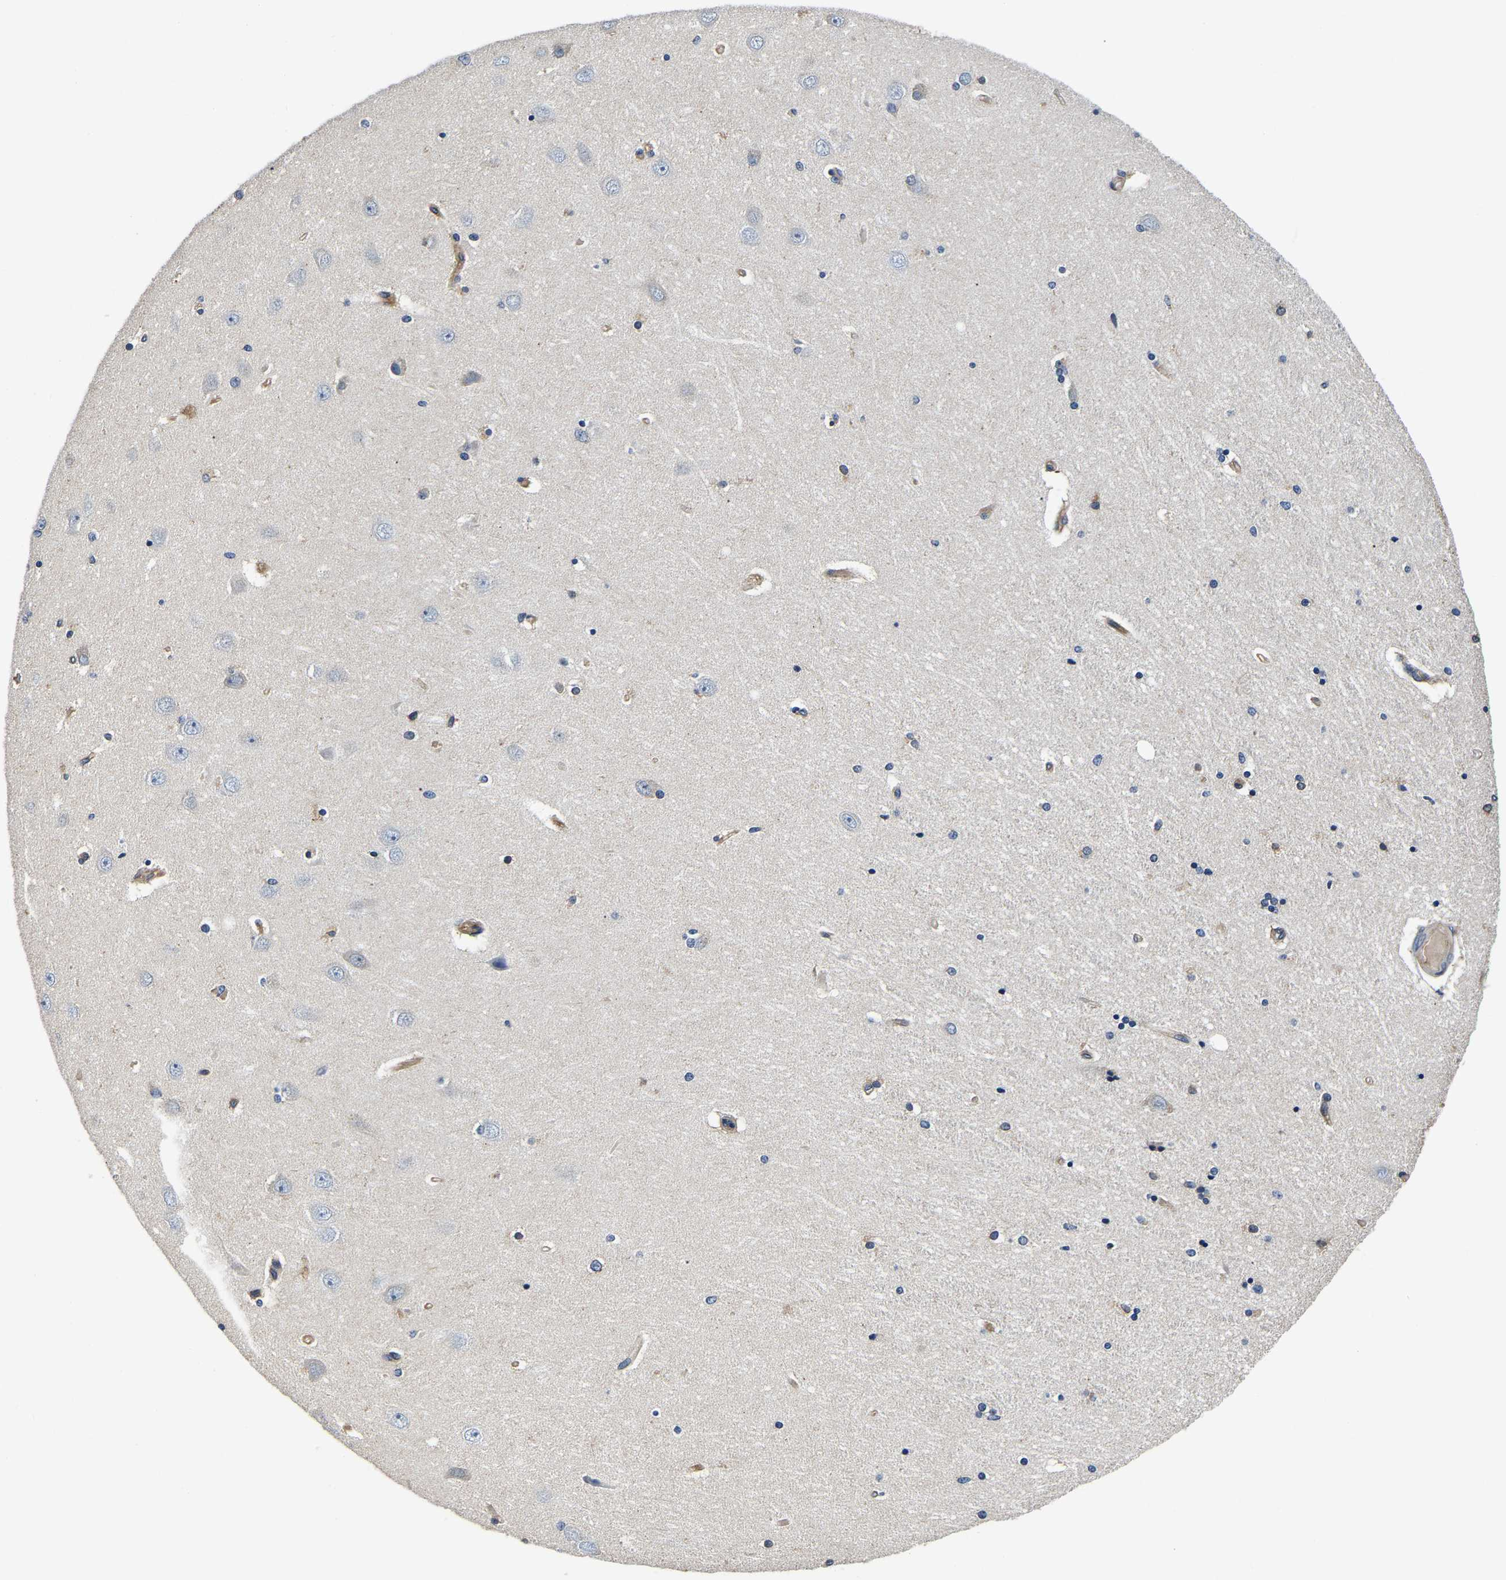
{"staining": {"intensity": "negative", "quantity": "none", "location": "none"}, "tissue": "hippocampus", "cell_type": "Glial cells", "image_type": "normal", "snomed": [{"axis": "morphology", "description": "Normal tissue, NOS"}, {"axis": "topography", "description": "Hippocampus"}], "caption": "Immunohistochemistry (IHC) image of unremarkable hippocampus: human hippocampus stained with DAB (3,3'-diaminobenzidine) reveals no significant protein staining in glial cells.", "gene": "SH3GLB1", "patient": {"sex": "female", "age": 54}}